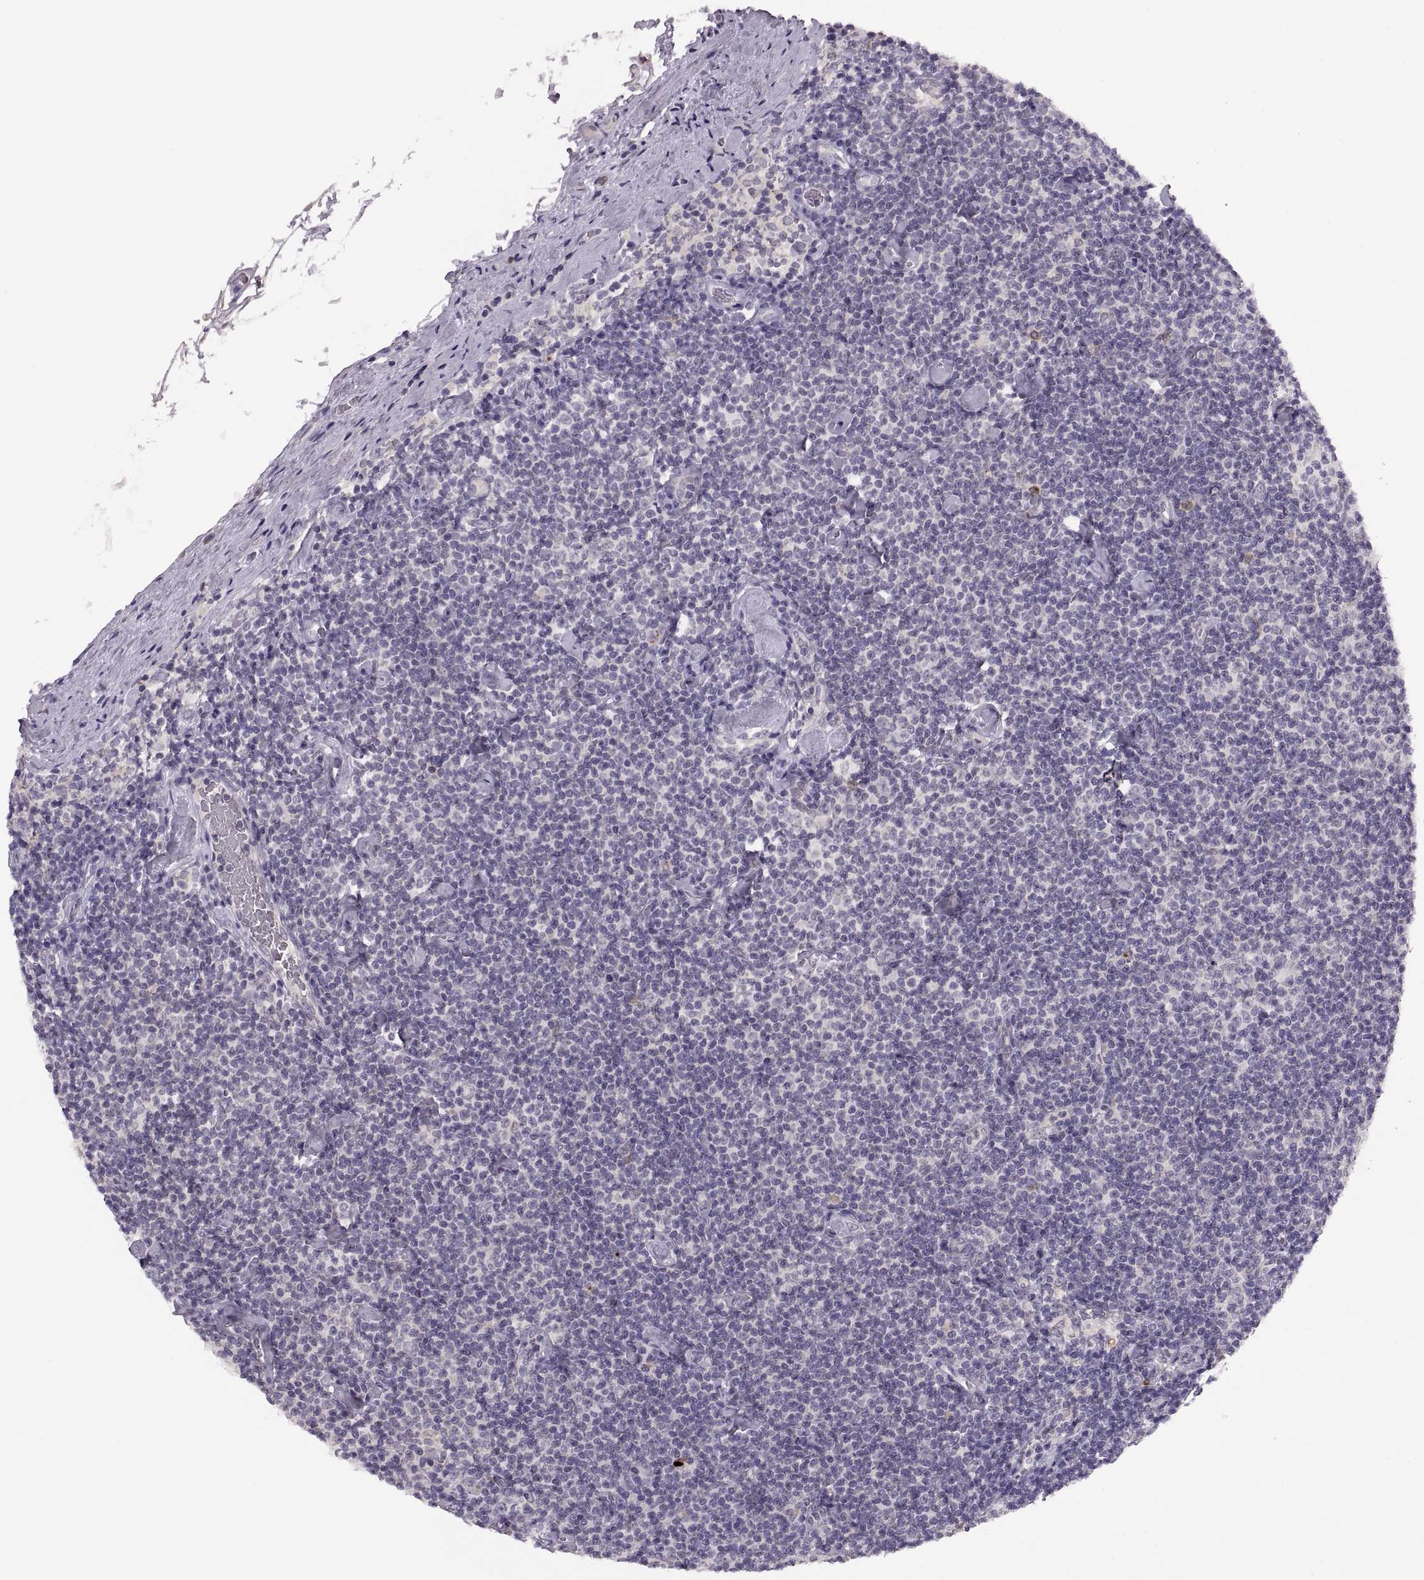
{"staining": {"intensity": "negative", "quantity": "none", "location": "none"}, "tissue": "lymphoma", "cell_type": "Tumor cells", "image_type": "cancer", "snomed": [{"axis": "morphology", "description": "Malignant lymphoma, non-Hodgkin's type, Low grade"}, {"axis": "topography", "description": "Lymph node"}], "caption": "Immunohistochemistry (IHC) image of neoplastic tissue: low-grade malignant lymphoma, non-Hodgkin's type stained with DAB displays no significant protein staining in tumor cells.", "gene": "ADH6", "patient": {"sex": "male", "age": 81}}